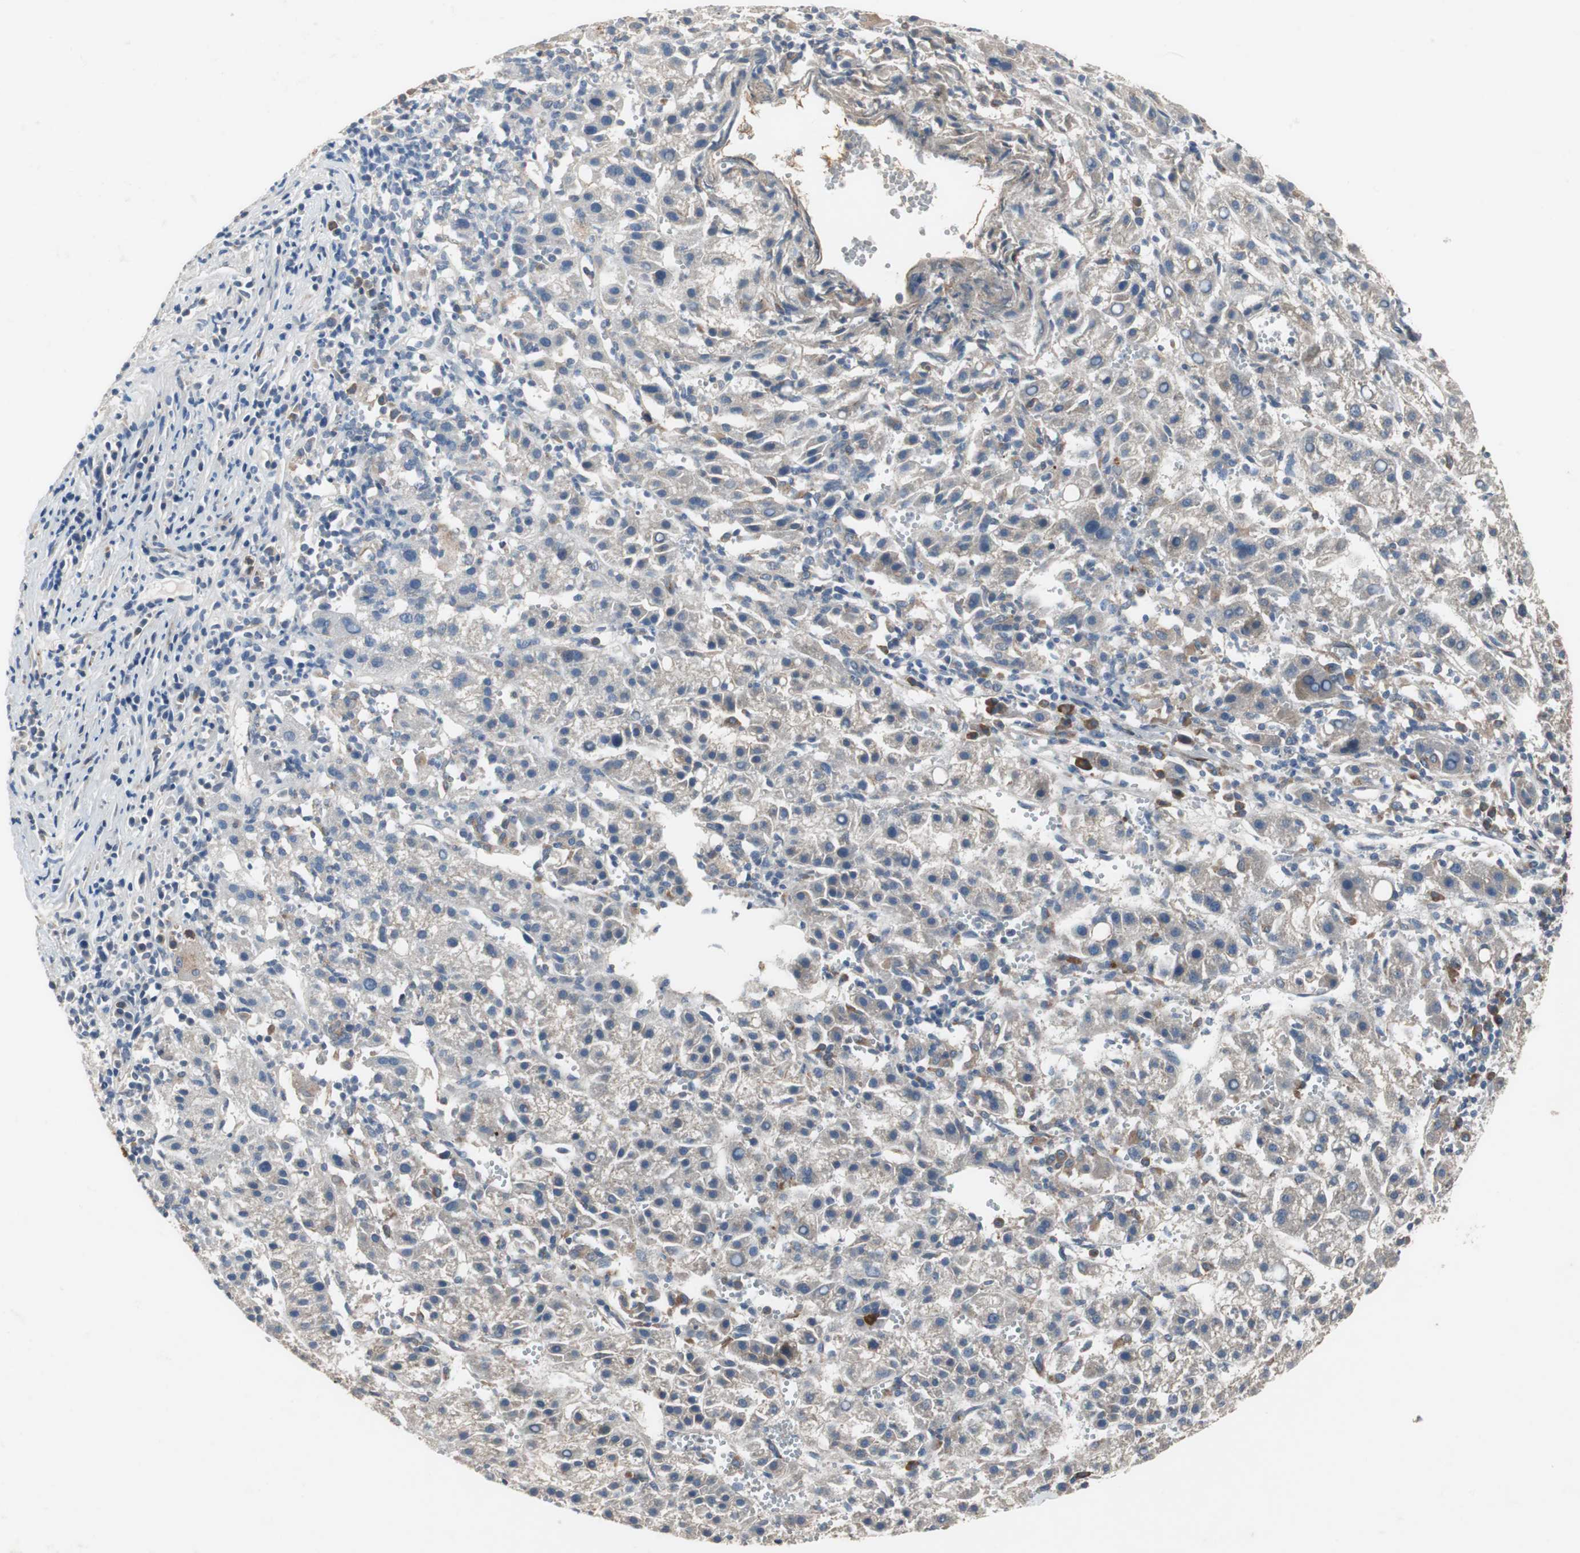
{"staining": {"intensity": "weak", "quantity": "<25%", "location": "cytoplasmic/membranous"}, "tissue": "liver cancer", "cell_type": "Tumor cells", "image_type": "cancer", "snomed": [{"axis": "morphology", "description": "Carcinoma, Hepatocellular, NOS"}, {"axis": "topography", "description": "Liver"}], "caption": "There is no significant positivity in tumor cells of liver cancer (hepatocellular carcinoma).", "gene": "SORT1", "patient": {"sex": "female", "age": 58}}